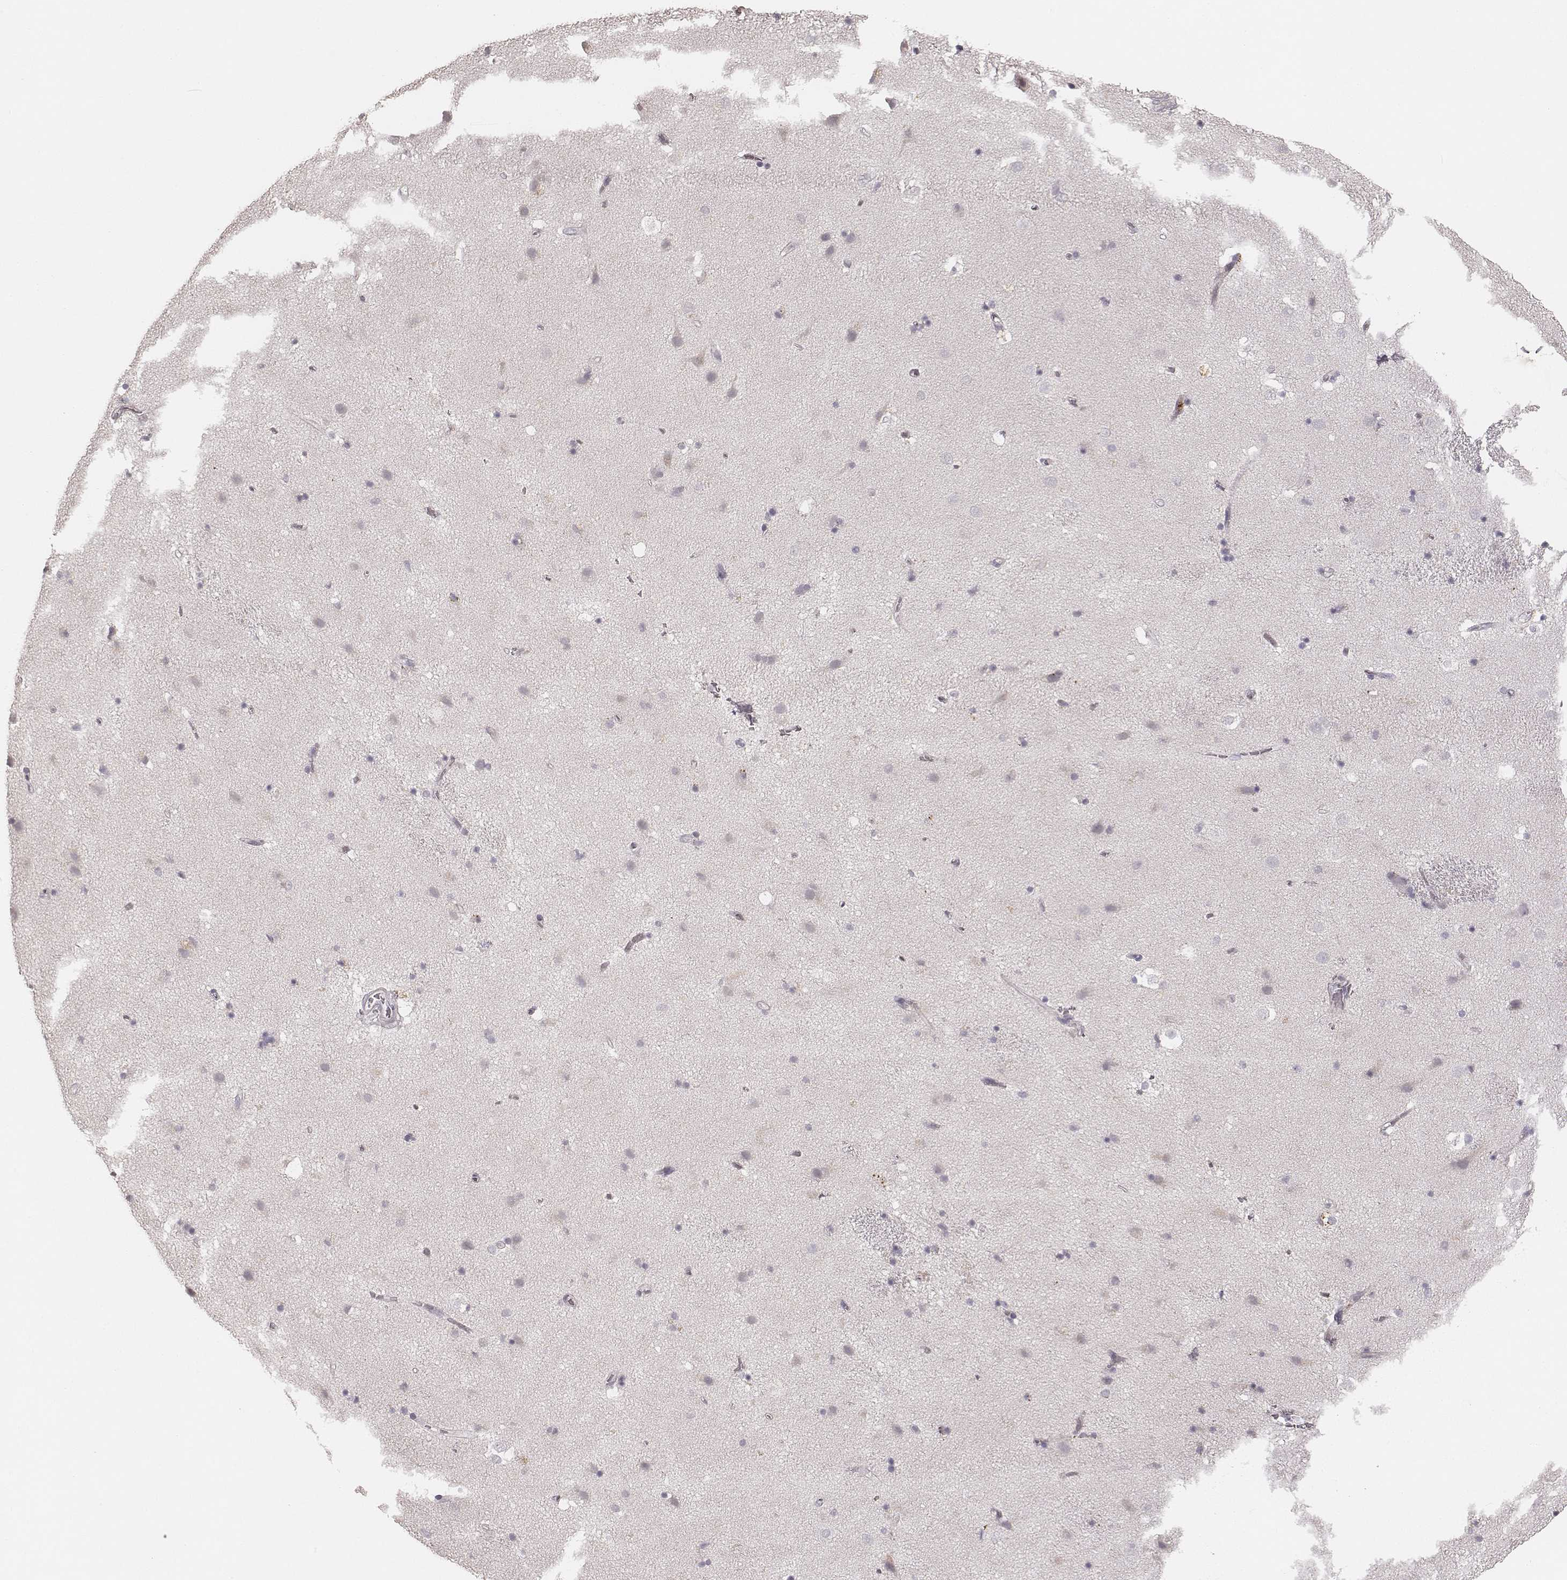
{"staining": {"intensity": "negative", "quantity": "none", "location": "none"}, "tissue": "caudate", "cell_type": "Glial cells", "image_type": "normal", "snomed": [{"axis": "morphology", "description": "Normal tissue, NOS"}, {"axis": "topography", "description": "Lateral ventricle wall"}], "caption": "Immunohistochemistry histopathology image of benign human caudate stained for a protein (brown), which exhibits no expression in glial cells.", "gene": "CD8A", "patient": {"sex": "female", "age": 71}}